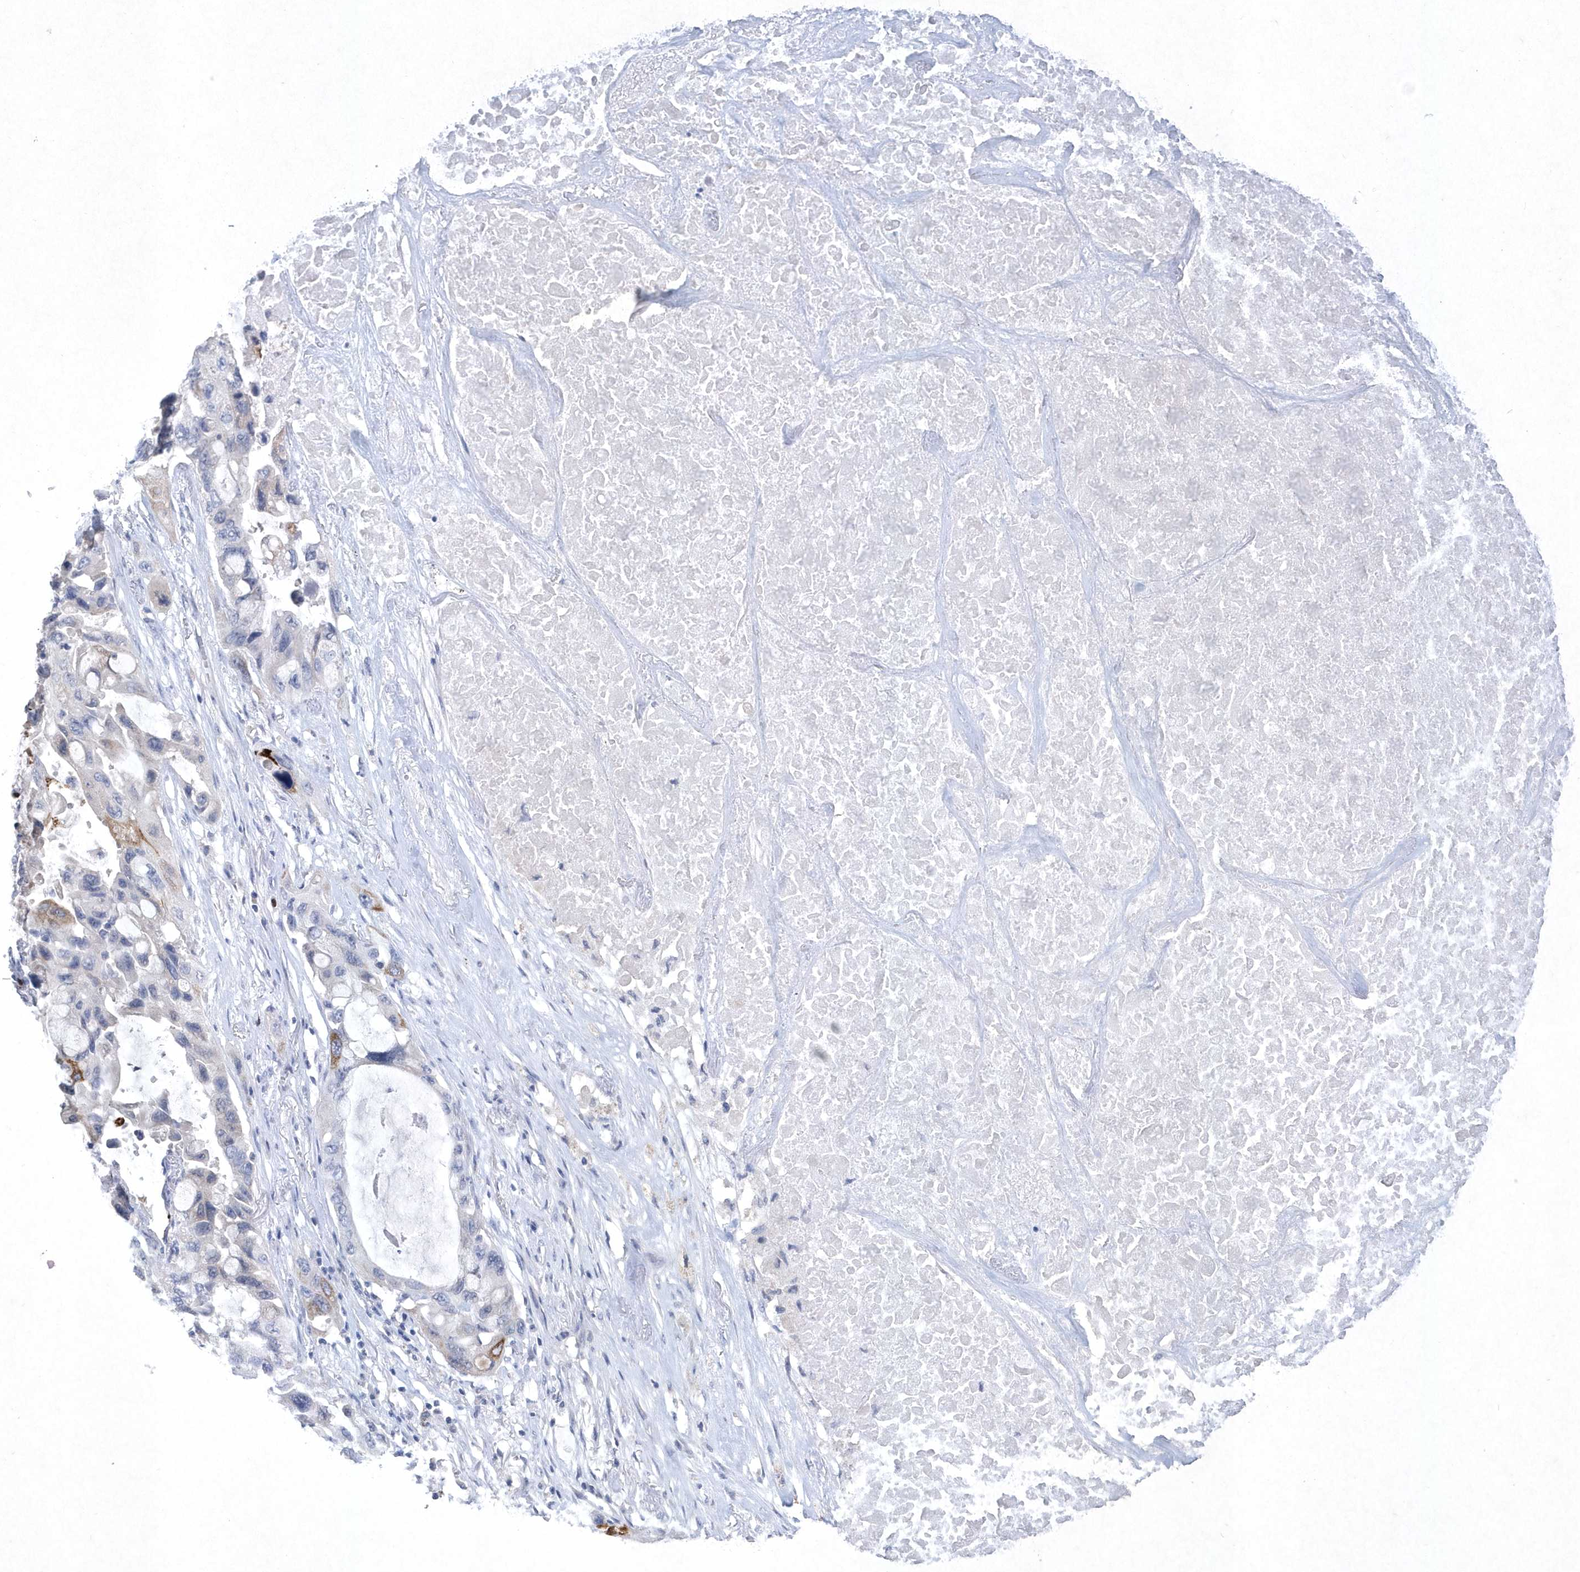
{"staining": {"intensity": "negative", "quantity": "none", "location": "none"}, "tissue": "lung cancer", "cell_type": "Tumor cells", "image_type": "cancer", "snomed": [{"axis": "morphology", "description": "Squamous cell carcinoma, NOS"}, {"axis": "topography", "description": "Lung"}], "caption": "There is no significant expression in tumor cells of lung squamous cell carcinoma.", "gene": "BHLHA15", "patient": {"sex": "female", "age": 73}}